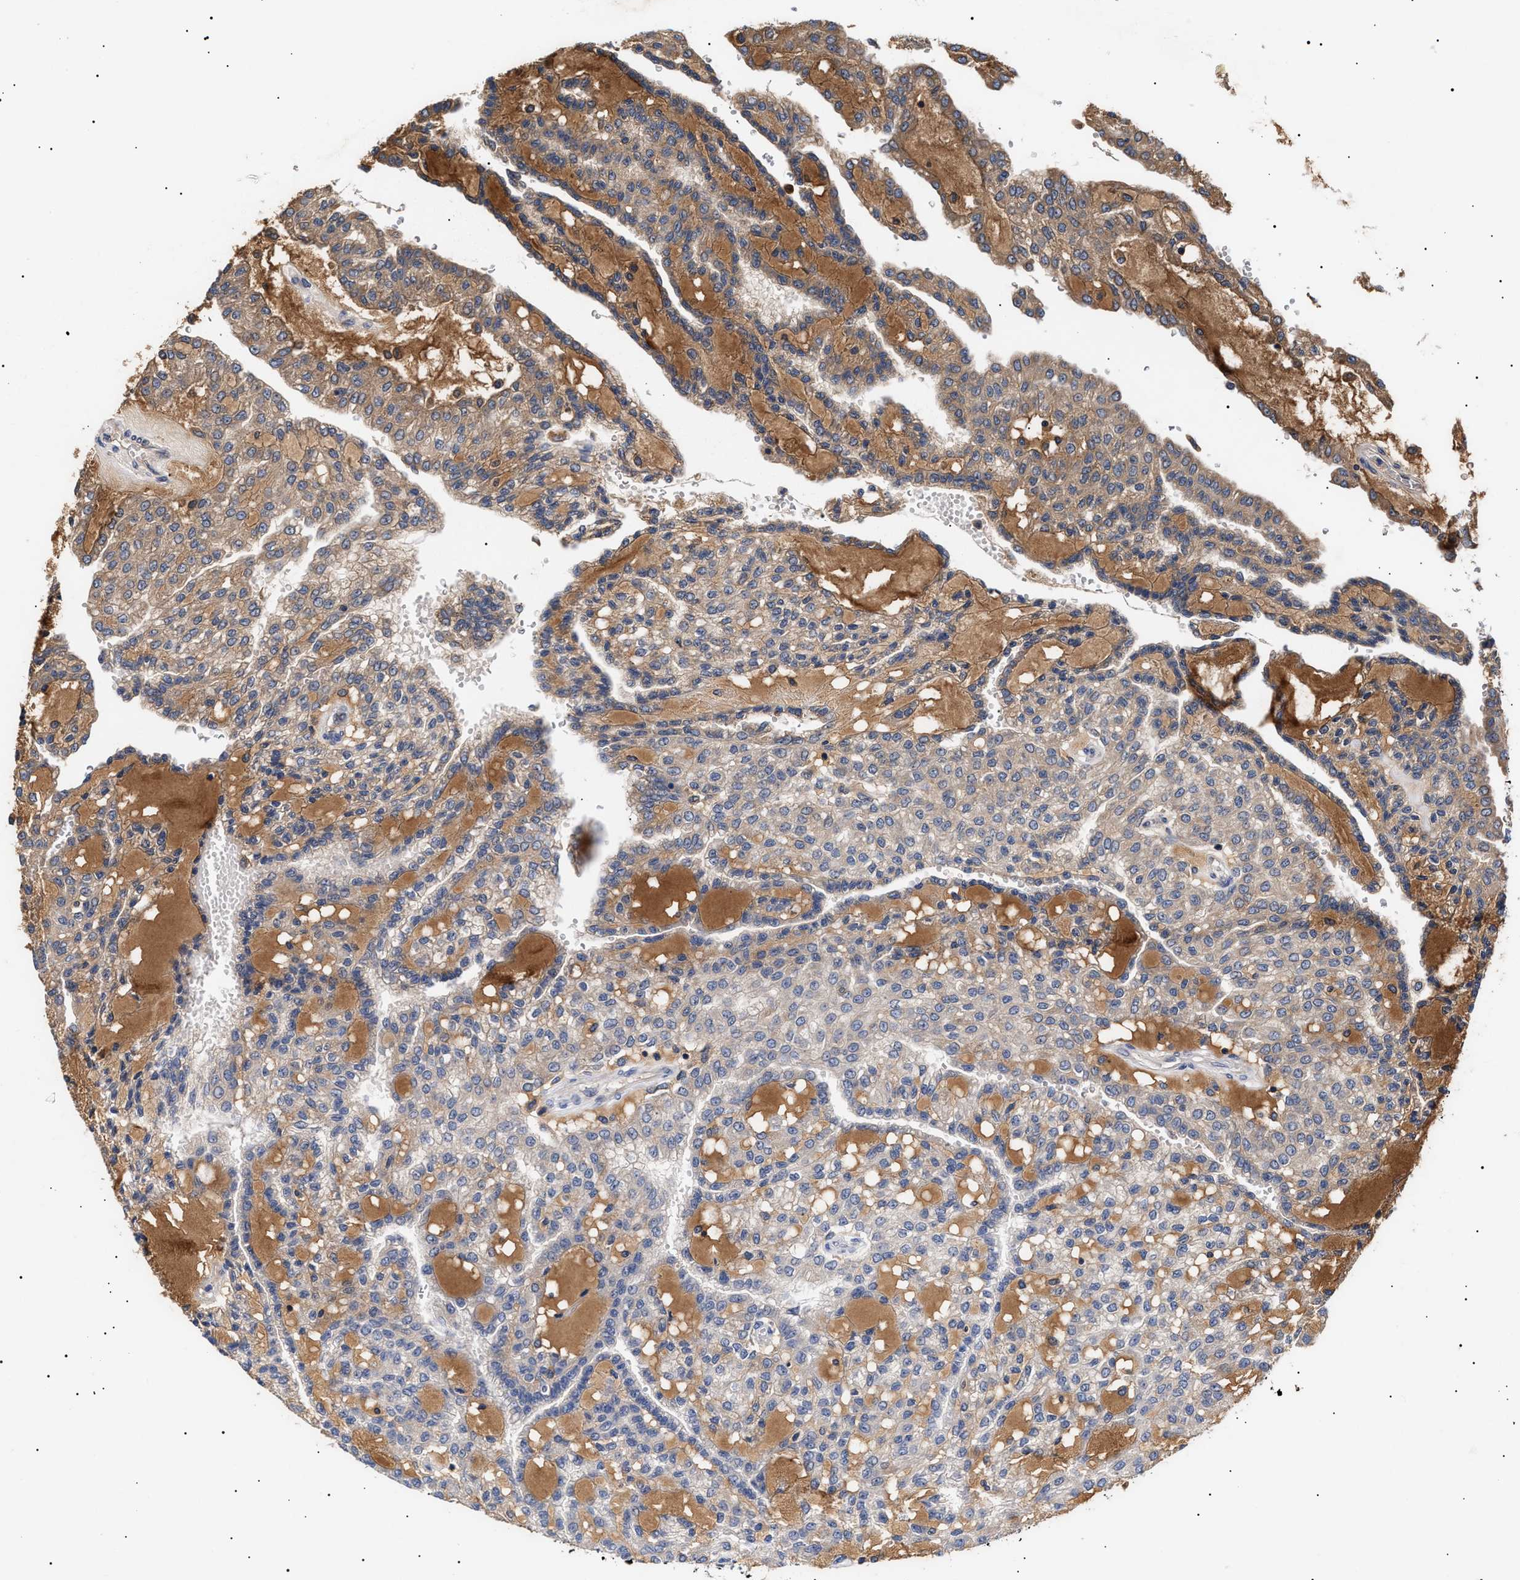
{"staining": {"intensity": "weak", "quantity": "25%-75%", "location": "cytoplasmic/membranous"}, "tissue": "renal cancer", "cell_type": "Tumor cells", "image_type": "cancer", "snomed": [{"axis": "morphology", "description": "Adenocarcinoma, NOS"}, {"axis": "topography", "description": "Kidney"}], "caption": "The photomicrograph demonstrates immunohistochemical staining of renal cancer (adenocarcinoma). There is weak cytoplasmic/membranous expression is present in approximately 25%-75% of tumor cells.", "gene": "KRBA1", "patient": {"sex": "male", "age": 63}}